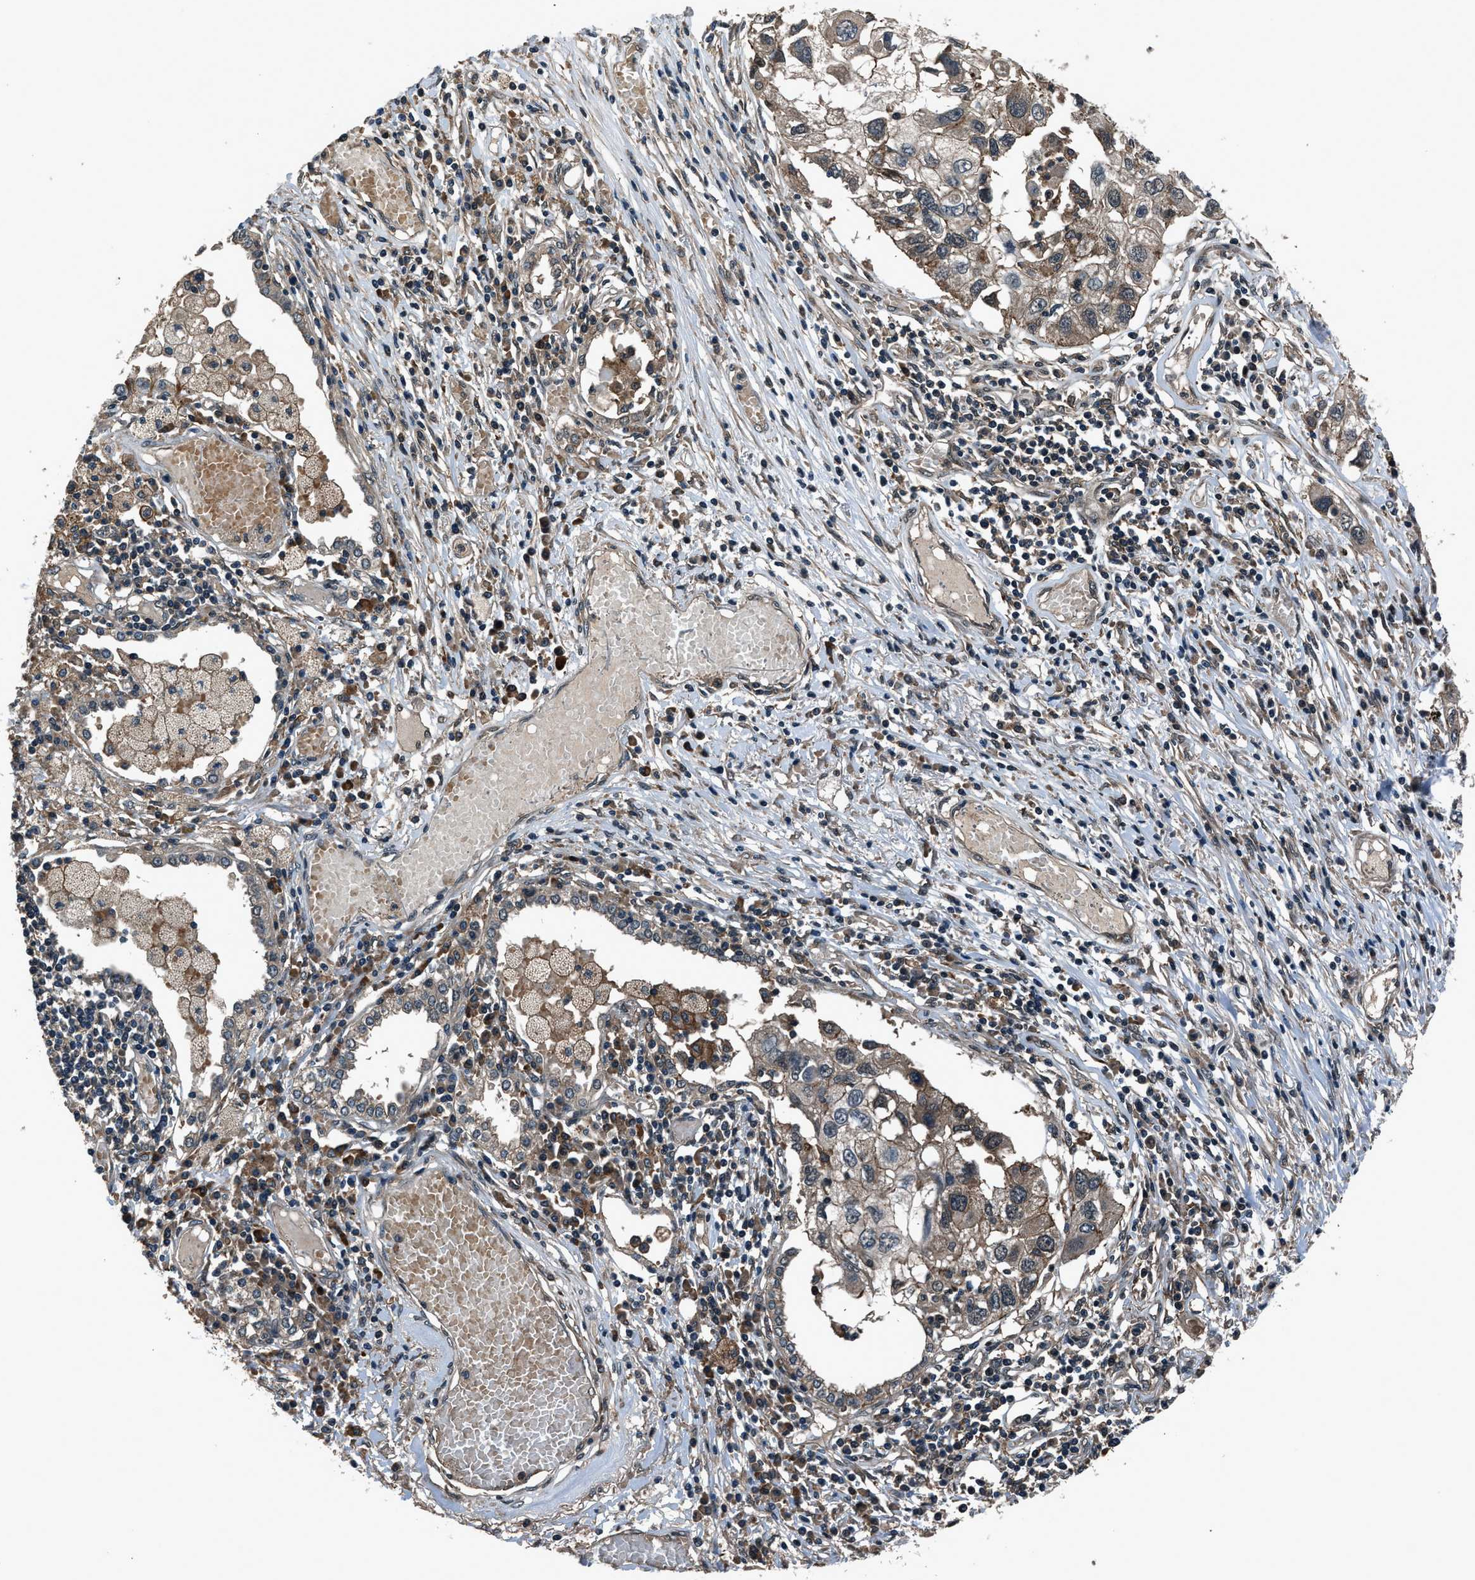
{"staining": {"intensity": "moderate", "quantity": ">75%", "location": "cytoplasmic/membranous"}, "tissue": "lung cancer", "cell_type": "Tumor cells", "image_type": "cancer", "snomed": [{"axis": "morphology", "description": "Squamous cell carcinoma, NOS"}, {"axis": "topography", "description": "Lung"}], "caption": "IHC staining of lung squamous cell carcinoma, which demonstrates medium levels of moderate cytoplasmic/membranous positivity in approximately >75% of tumor cells indicating moderate cytoplasmic/membranous protein staining. The staining was performed using DAB (brown) for protein detection and nuclei were counterstained in hematoxylin (blue).", "gene": "ARHGEF11", "patient": {"sex": "male", "age": 71}}